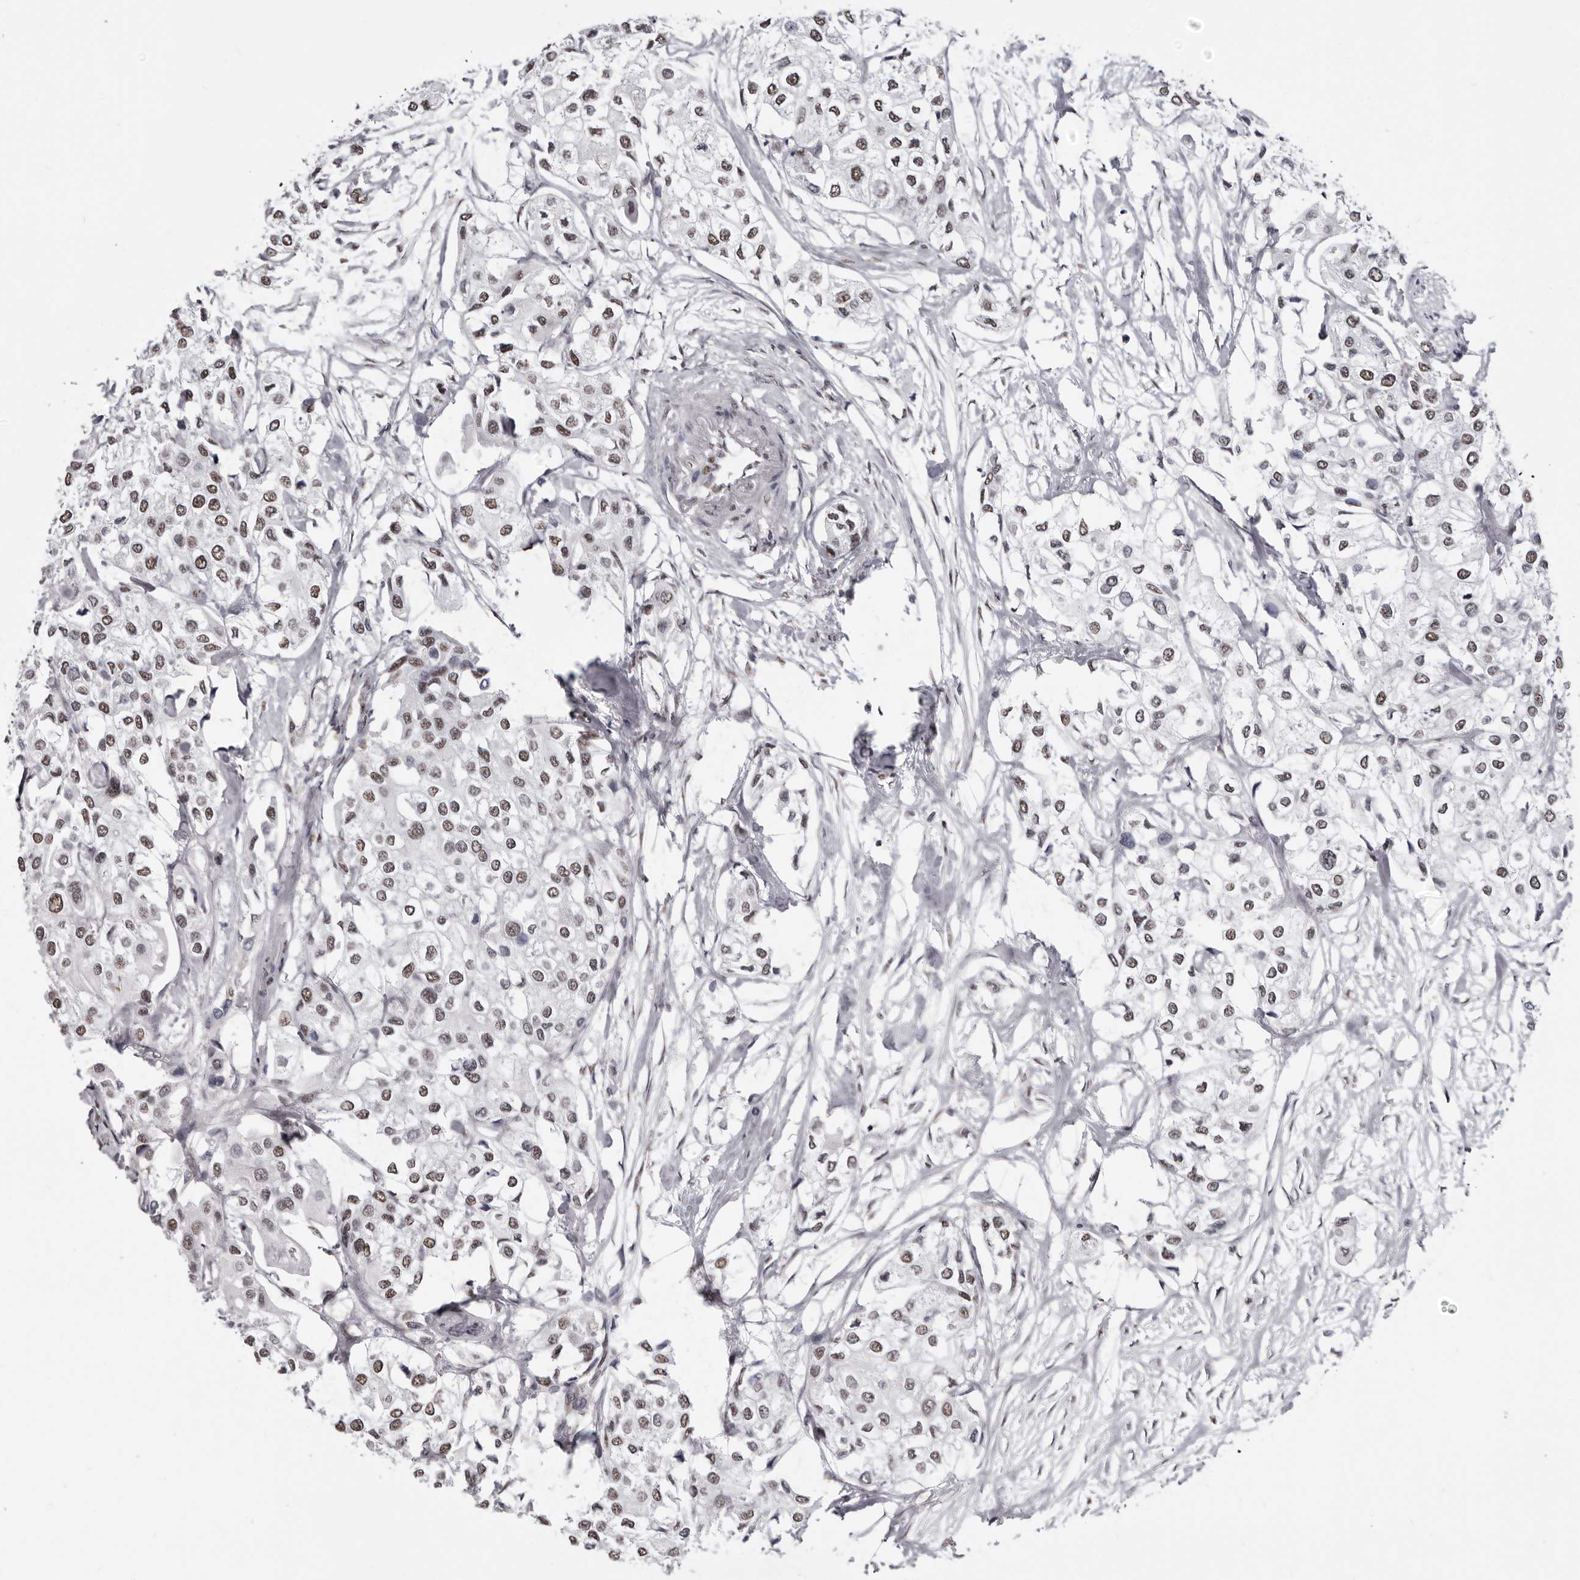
{"staining": {"intensity": "weak", "quantity": "25%-75%", "location": "nuclear"}, "tissue": "urothelial cancer", "cell_type": "Tumor cells", "image_type": "cancer", "snomed": [{"axis": "morphology", "description": "Urothelial carcinoma, High grade"}, {"axis": "topography", "description": "Urinary bladder"}], "caption": "This is a histology image of IHC staining of high-grade urothelial carcinoma, which shows weak expression in the nuclear of tumor cells.", "gene": "SCAF4", "patient": {"sex": "male", "age": 64}}